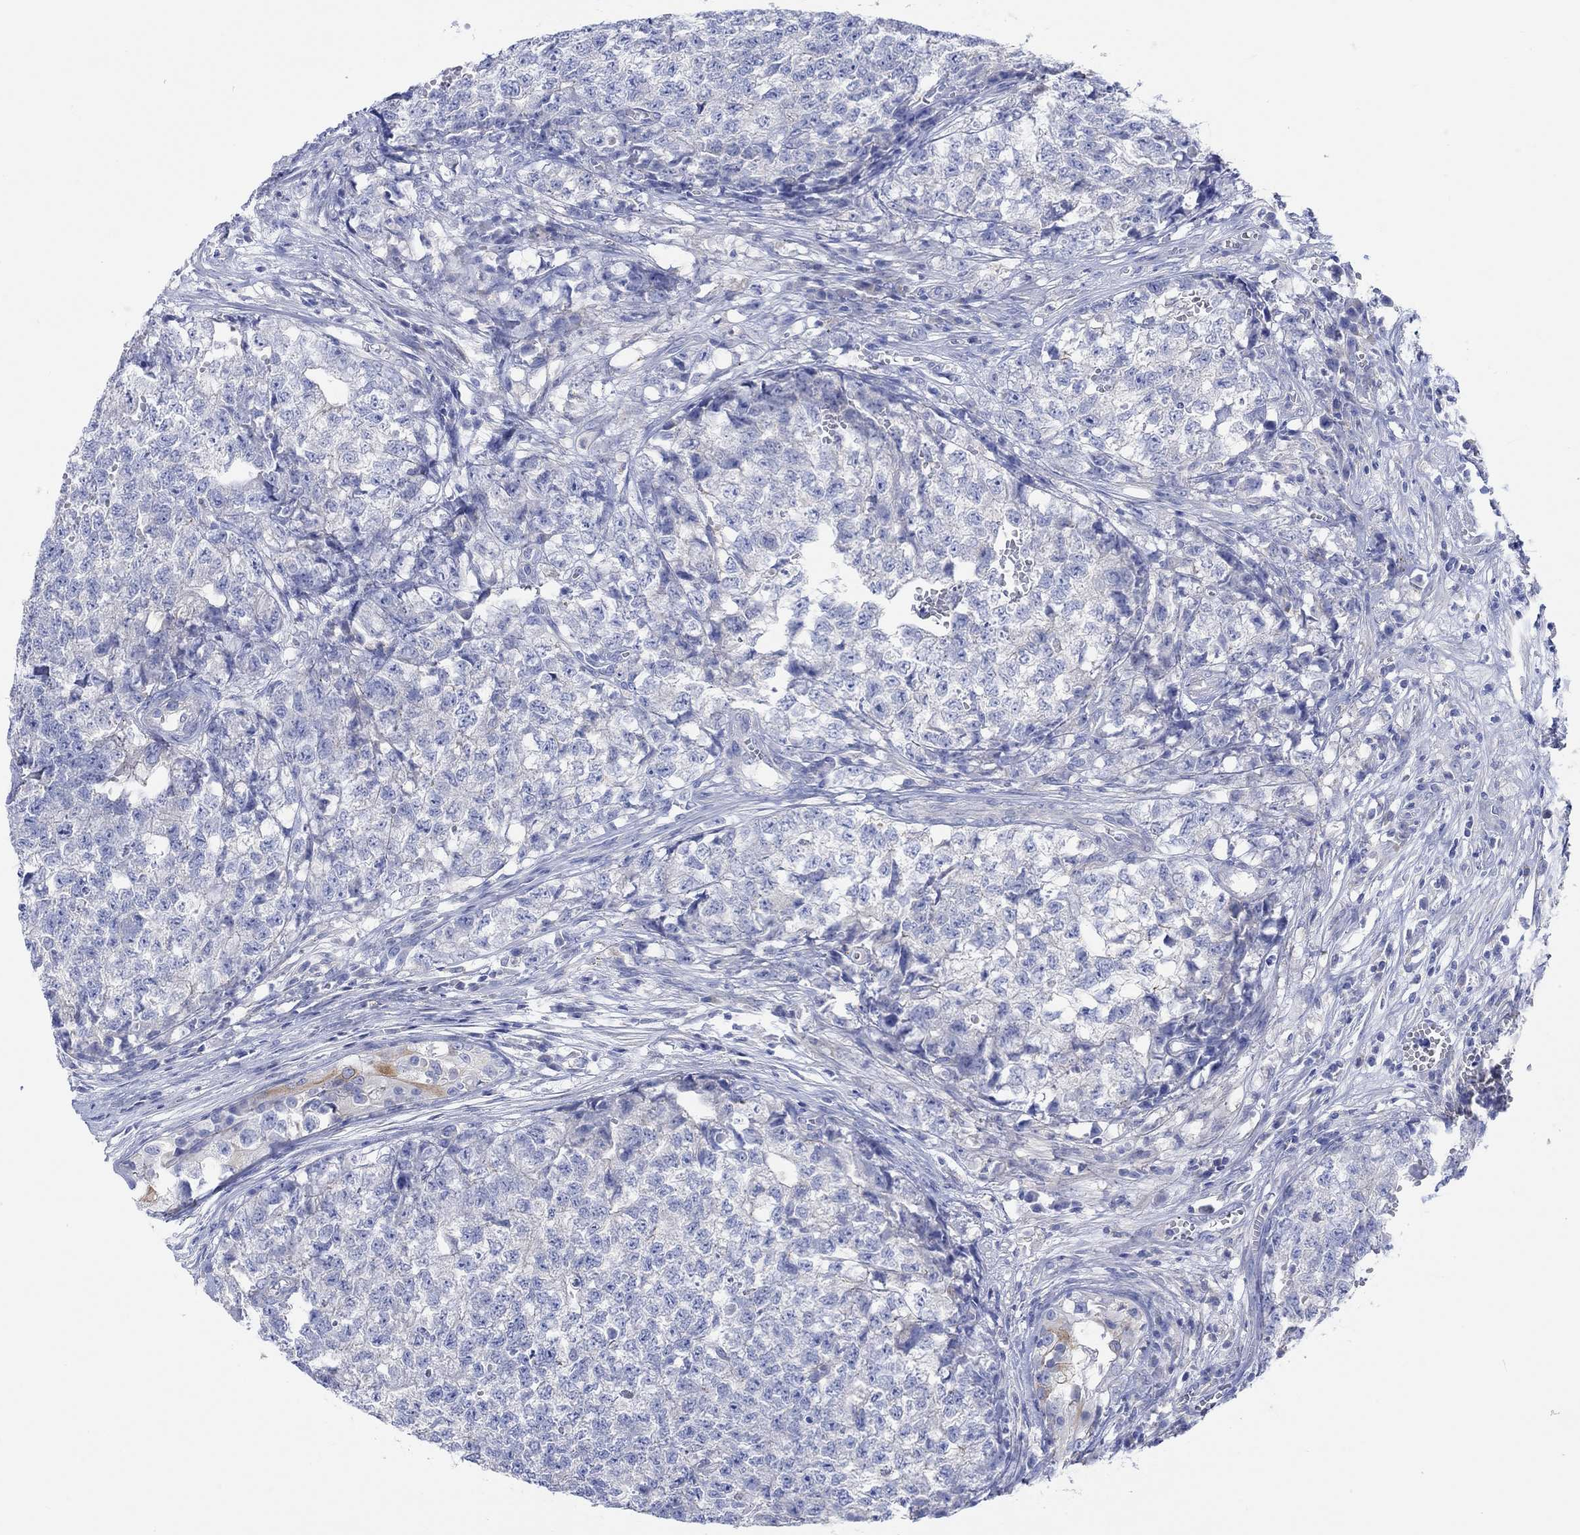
{"staining": {"intensity": "negative", "quantity": "none", "location": "none"}, "tissue": "testis cancer", "cell_type": "Tumor cells", "image_type": "cancer", "snomed": [{"axis": "morphology", "description": "Seminoma, NOS"}, {"axis": "morphology", "description": "Carcinoma, Embryonal, NOS"}, {"axis": "topography", "description": "Testis"}], "caption": "Immunohistochemistry (IHC) of testis seminoma shows no staining in tumor cells.", "gene": "REEP6", "patient": {"sex": "male", "age": 22}}